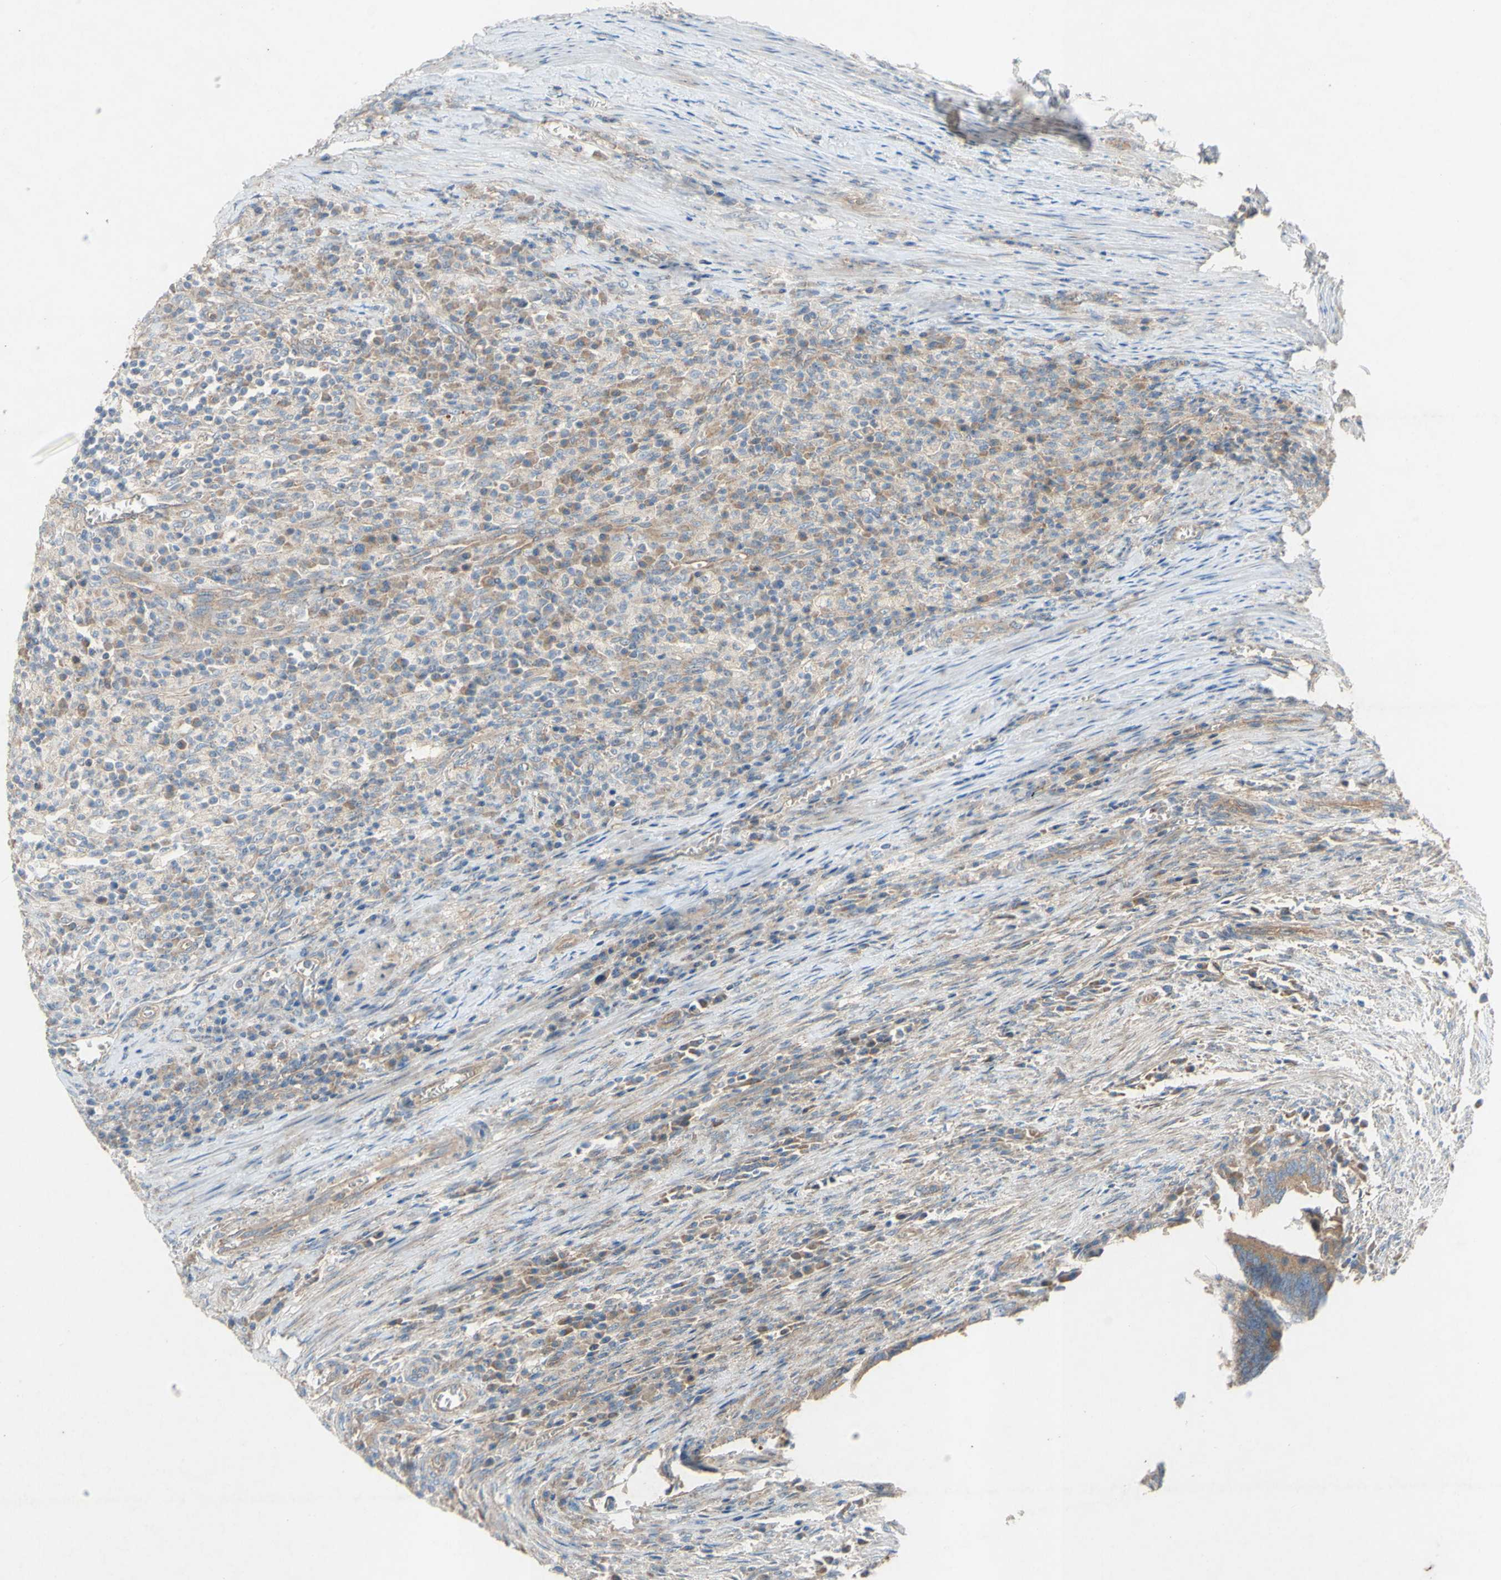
{"staining": {"intensity": "moderate", "quantity": ">75%", "location": "cytoplasmic/membranous"}, "tissue": "colorectal cancer", "cell_type": "Tumor cells", "image_type": "cancer", "snomed": [{"axis": "morphology", "description": "Adenocarcinoma, NOS"}, {"axis": "topography", "description": "Colon"}], "caption": "Immunohistochemistry (IHC) staining of colorectal cancer, which displays medium levels of moderate cytoplasmic/membranous staining in approximately >75% of tumor cells indicating moderate cytoplasmic/membranous protein positivity. The staining was performed using DAB (3,3'-diaminobenzidine) (brown) for protein detection and nuclei were counterstained in hematoxylin (blue).", "gene": "TST", "patient": {"sex": "male", "age": 72}}